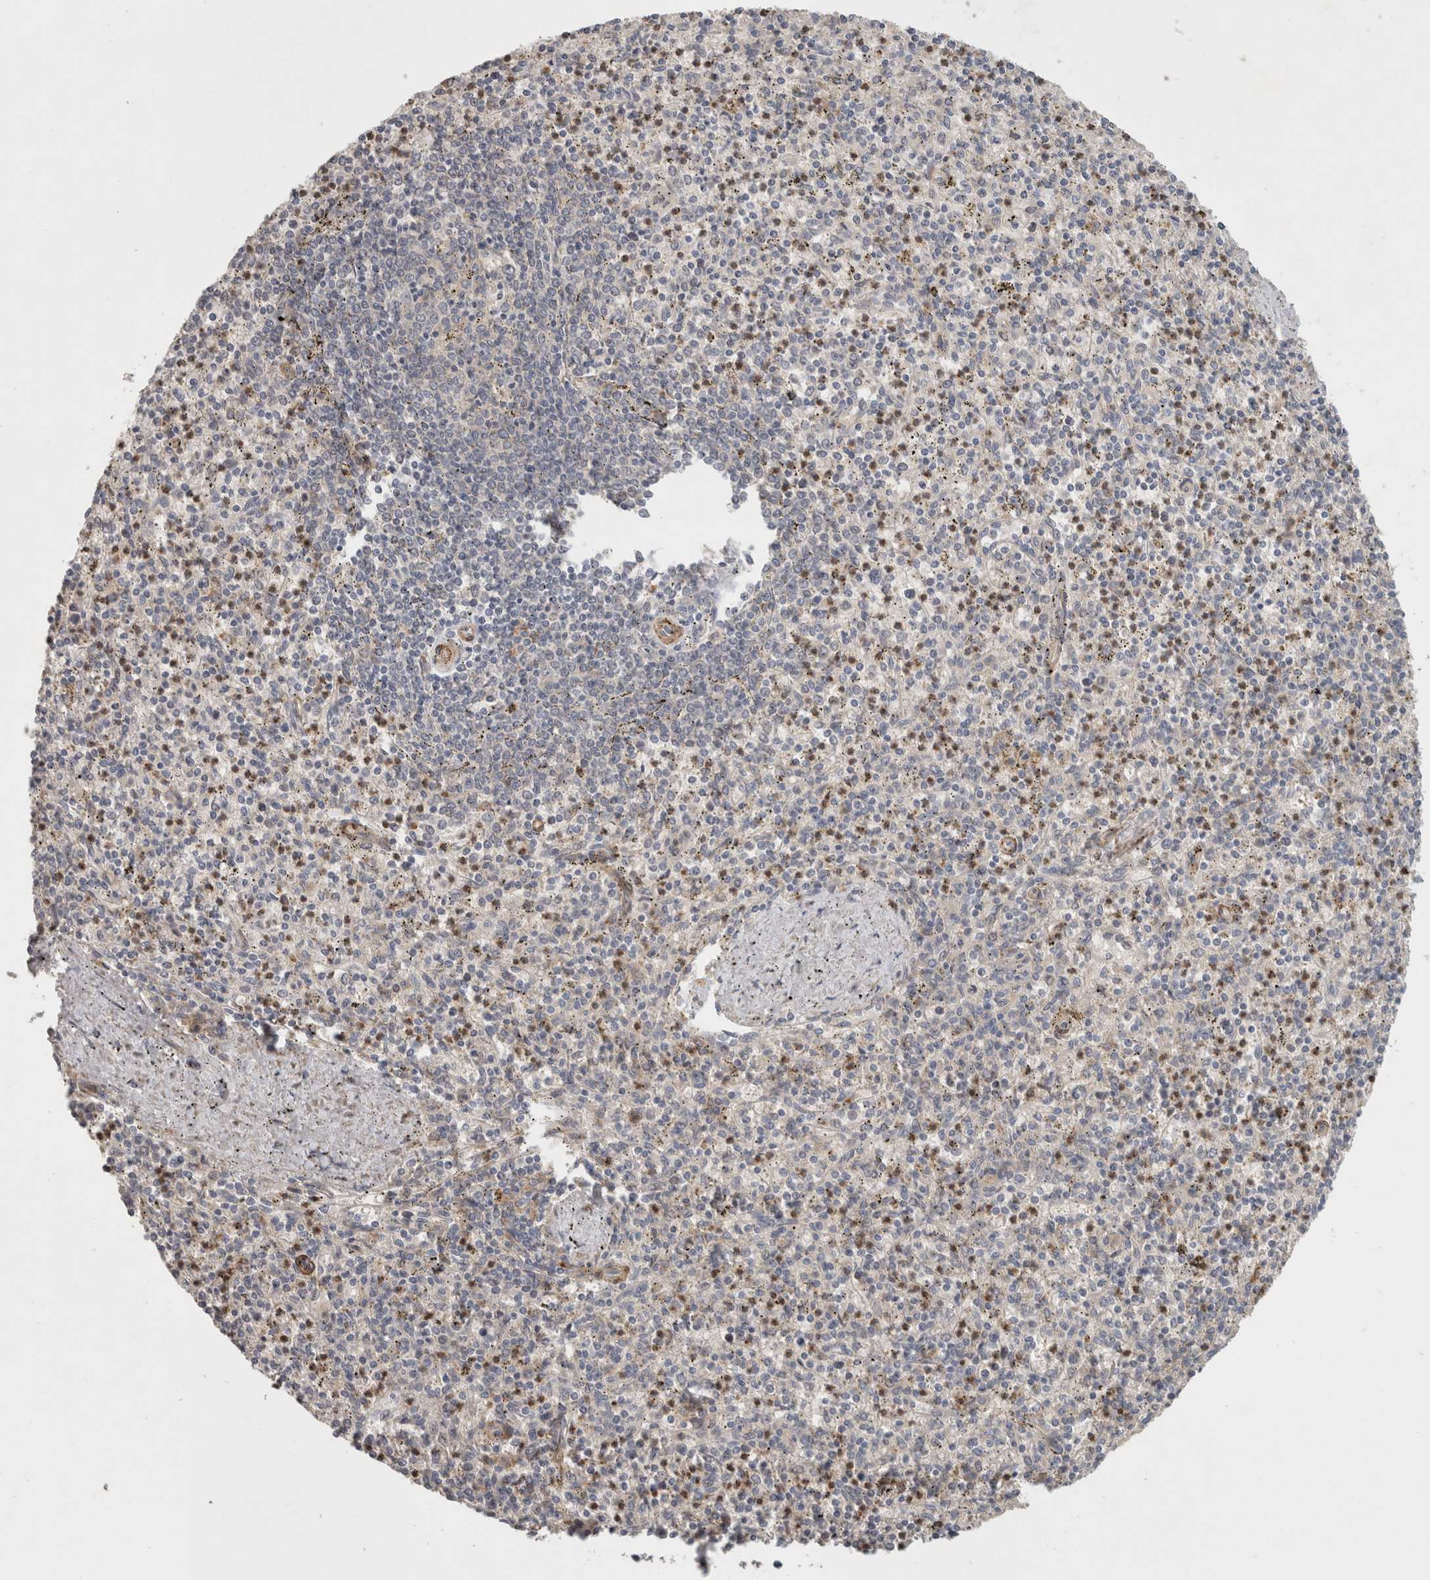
{"staining": {"intensity": "moderate", "quantity": "25%-75%", "location": "cytoplasmic/membranous"}, "tissue": "spleen", "cell_type": "Cells in red pulp", "image_type": "normal", "snomed": [{"axis": "morphology", "description": "Normal tissue, NOS"}, {"axis": "topography", "description": "Spleen"}], "caption": "Cells in red pulp exhibit moderate cytoplasmic/membranous staining in about 25%-75% of cells in normal spleen.", "gene": "SIPA1L2", "patient": {"sex": "male", "age": 72}}